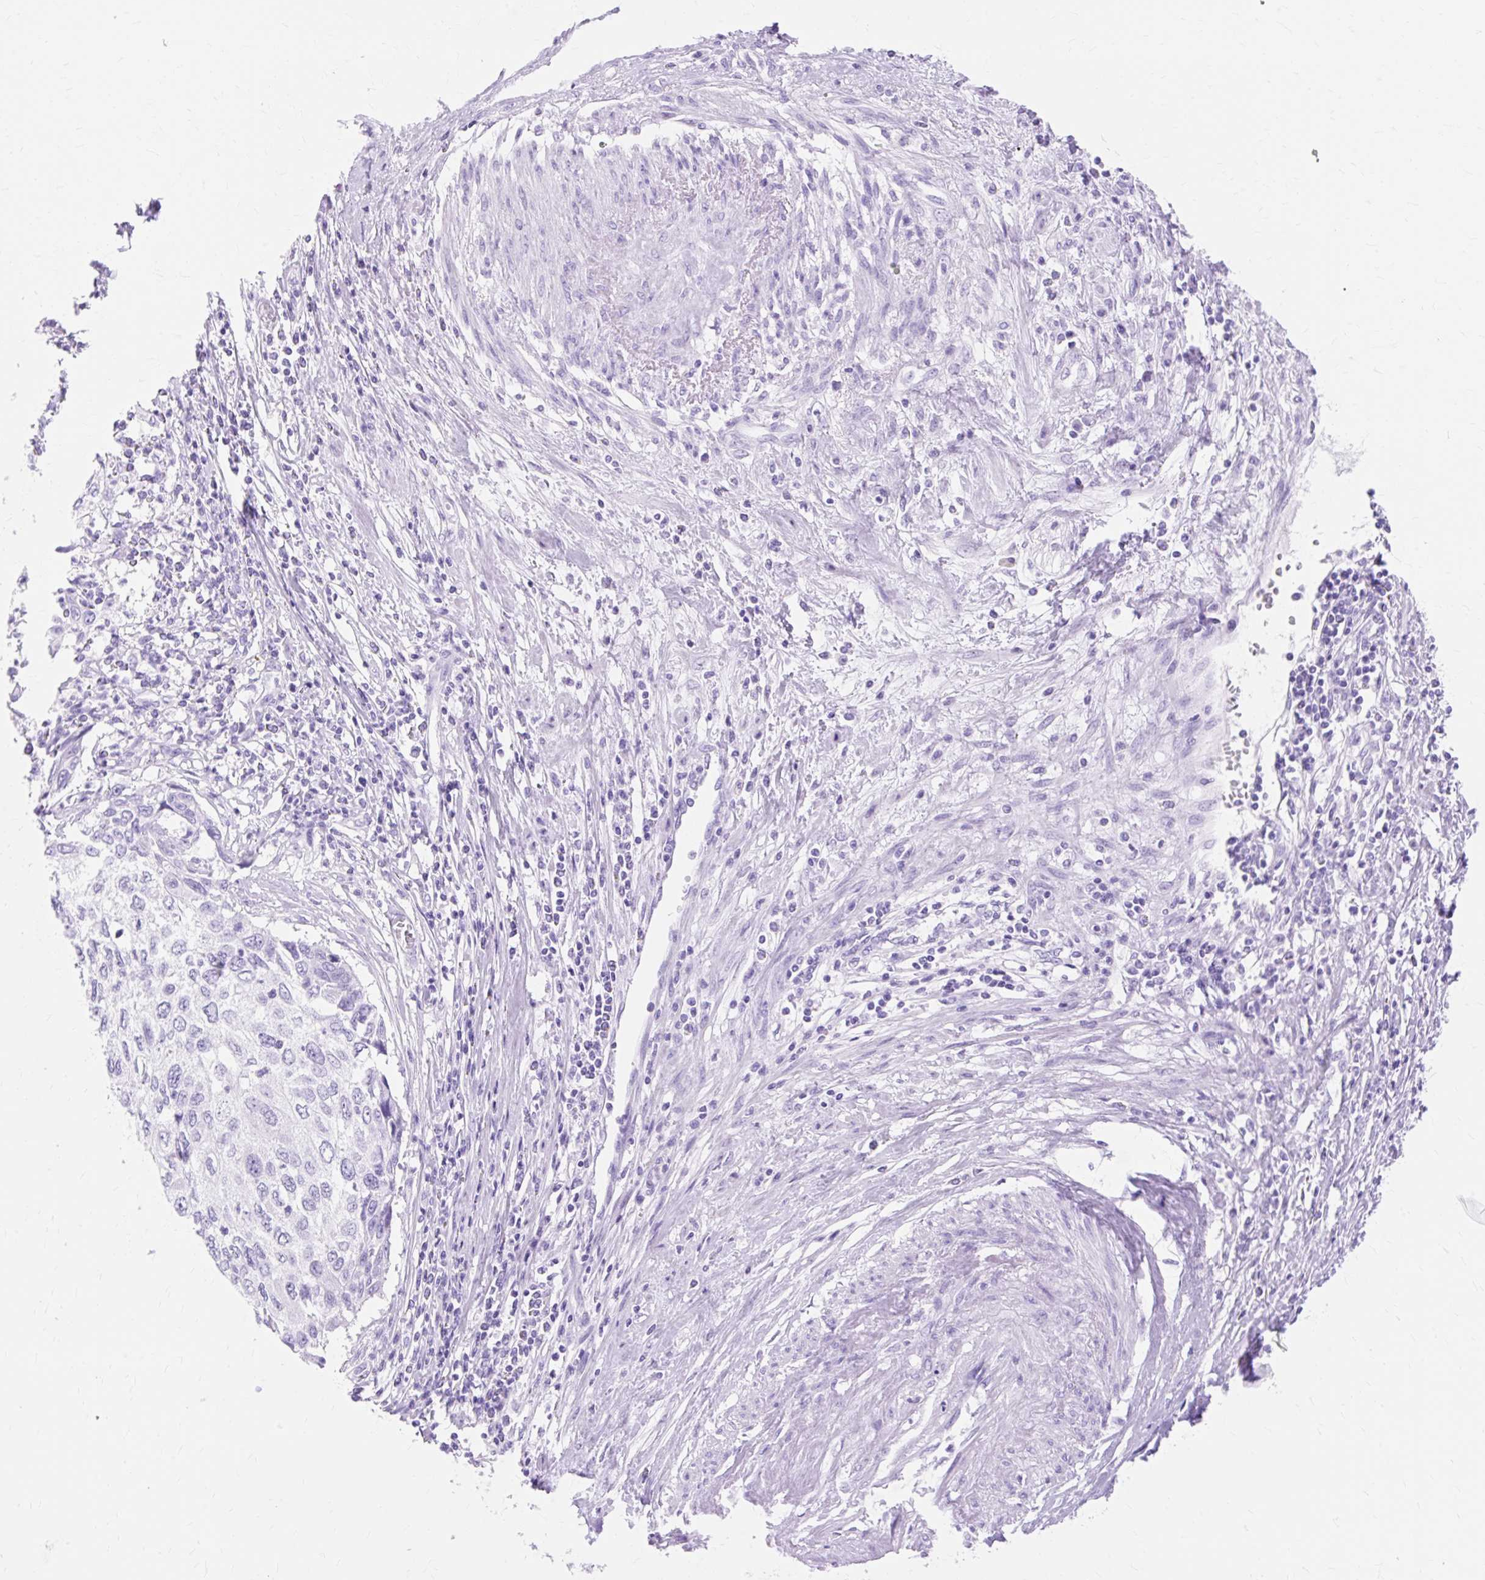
{"staining": {"intensity": "negative", "quantity": "none", "location": "none"}, "tissue": "cervical cancer", "cell_type": "Tumor cells", "image_type": "cancer", "snomed": [{"axis": "morphology", "description": "Squamous cell carcinoma, NOS"}, {"axis": "topography", "description": "Cervix"}], "caption": "Immunohistochemistry (IHC) of cervical cancer (squamous cell carcinoma) displays no positivity in tumor cells.", "gene": "MBP", "patient": {"sex": "female", "age": 70}}